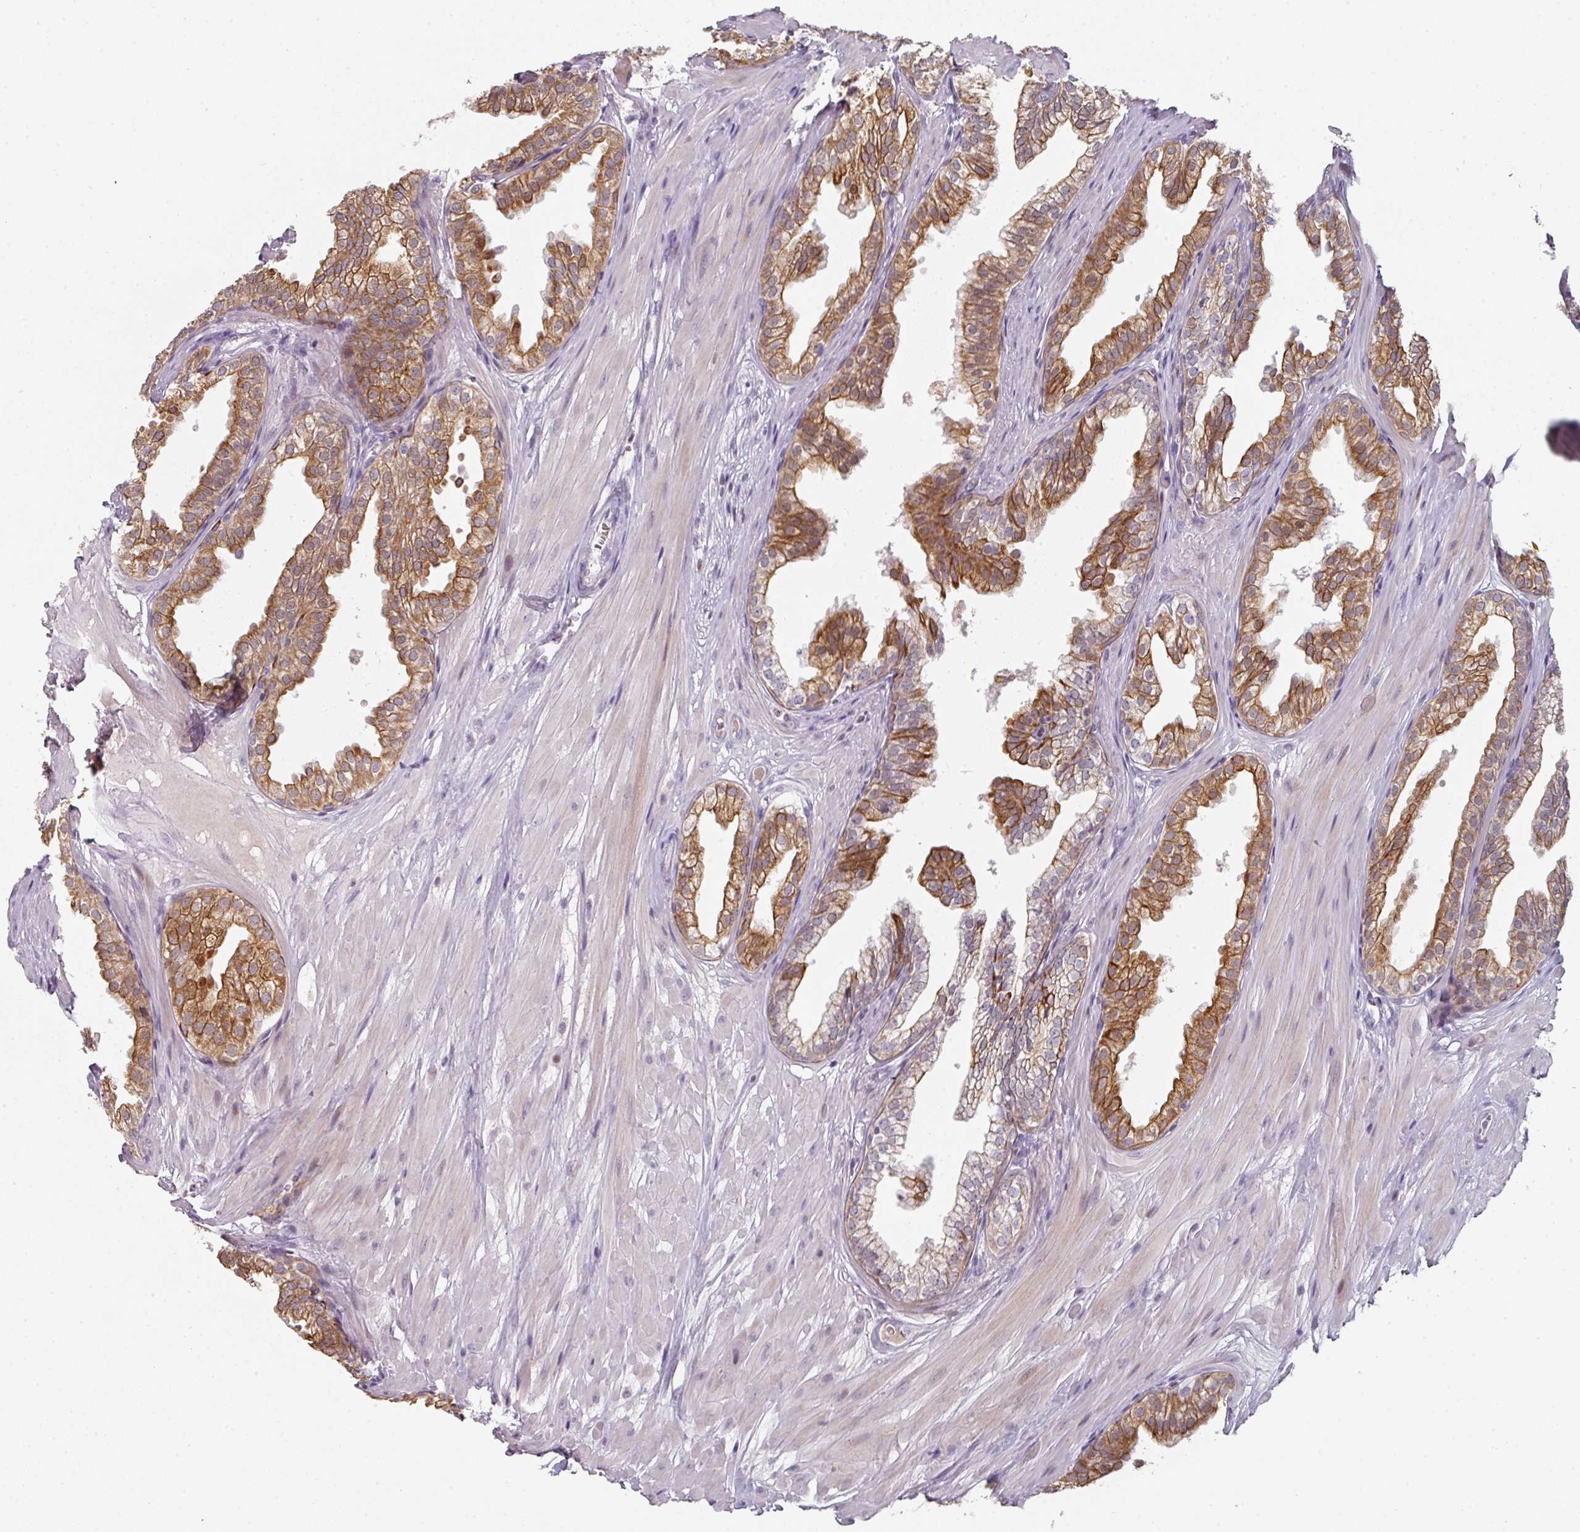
{"staining": {"intensity": "moderate", "quantity": ">75%", "location": "cytoplasmic/membranous"}, "tissue": "prostate", "cell_type": "Glandular cells", "image_type": "normal", "snomed": [{"axis": "morphology", "description": "Normal tissue, NOS"}, {"axis": "topography", "description": "Prostate"}, {"axis": "topography", "description": "Peripheral nerve tissue"}], "caption": "Immunohistochemistry (IHC) (DAB) staining of benign human prostate displays moderate cytoplasmic/membranous protein positivity in approximately >75% of glandular cells. The staining was performed using DAB to visualize the protein expression in brown, while the nuclei were stained in blue with hematoxylin (Magnification: 20x).", "gene": "GTF2H3", "patient": {"sex": "male", "age": 55}}